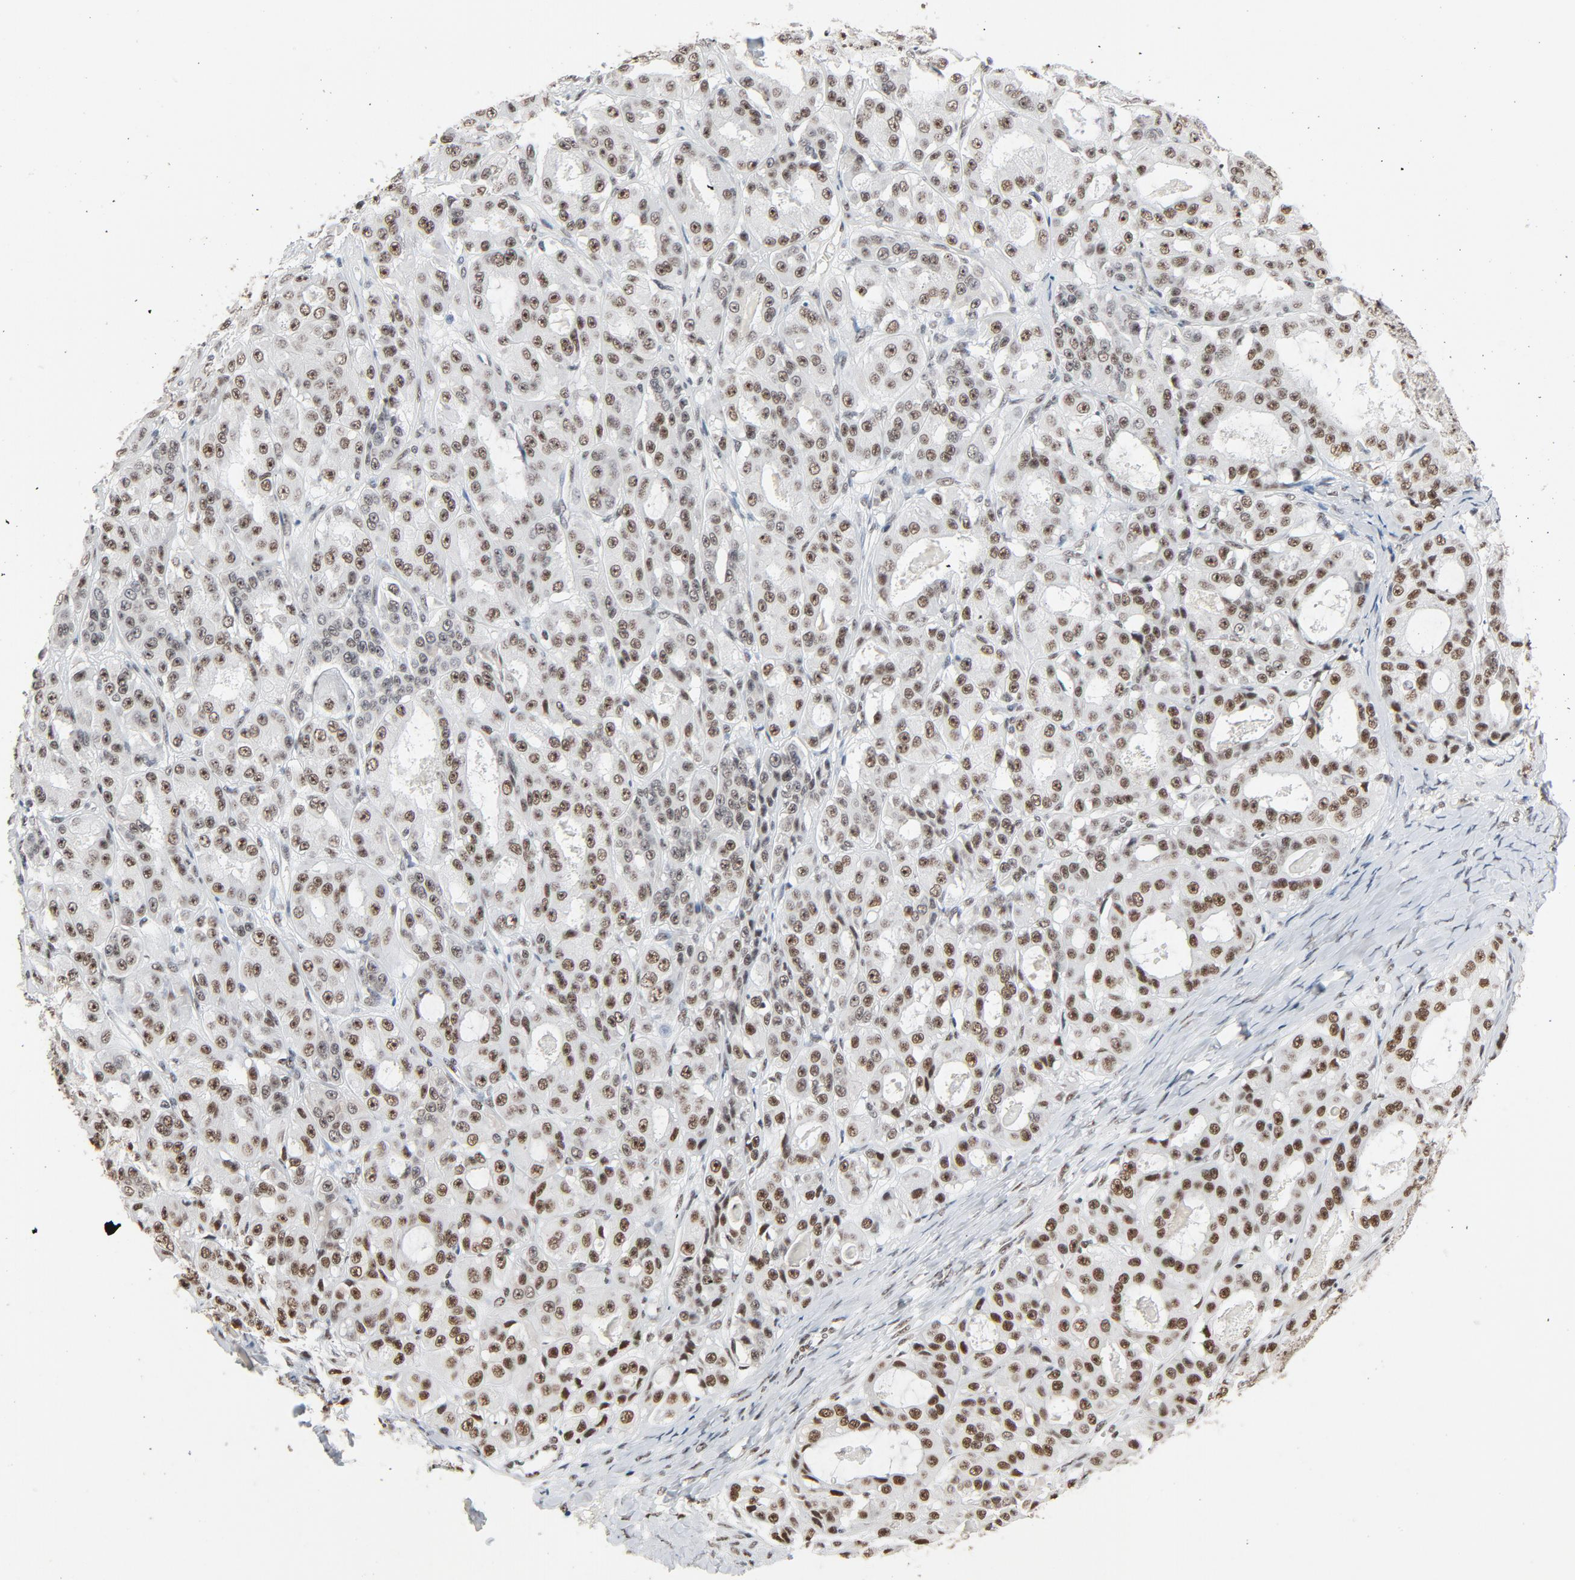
{"staining": {"intensity": "moderate", "quantity": ">75%", "location": "nuclear"}, "tissue": "ovarian cancer", "cell_type": "Tumor cells", "image_type": "cancer", "snomed": [{"axis": "morphology", "description": "Carcinoma, endometroid"}, {"axis": "topography", "description": "Ovary"}], "caption": "DAB (3,3'-diaminobenzidine) immunohistochemical staining of endometroid carcinoma (ovarian) displays moderate nuclear protein staining in approximately >75% of tumor cells.", "gene": "MRE11", "patient": {"sex": "female", "age": 61}}